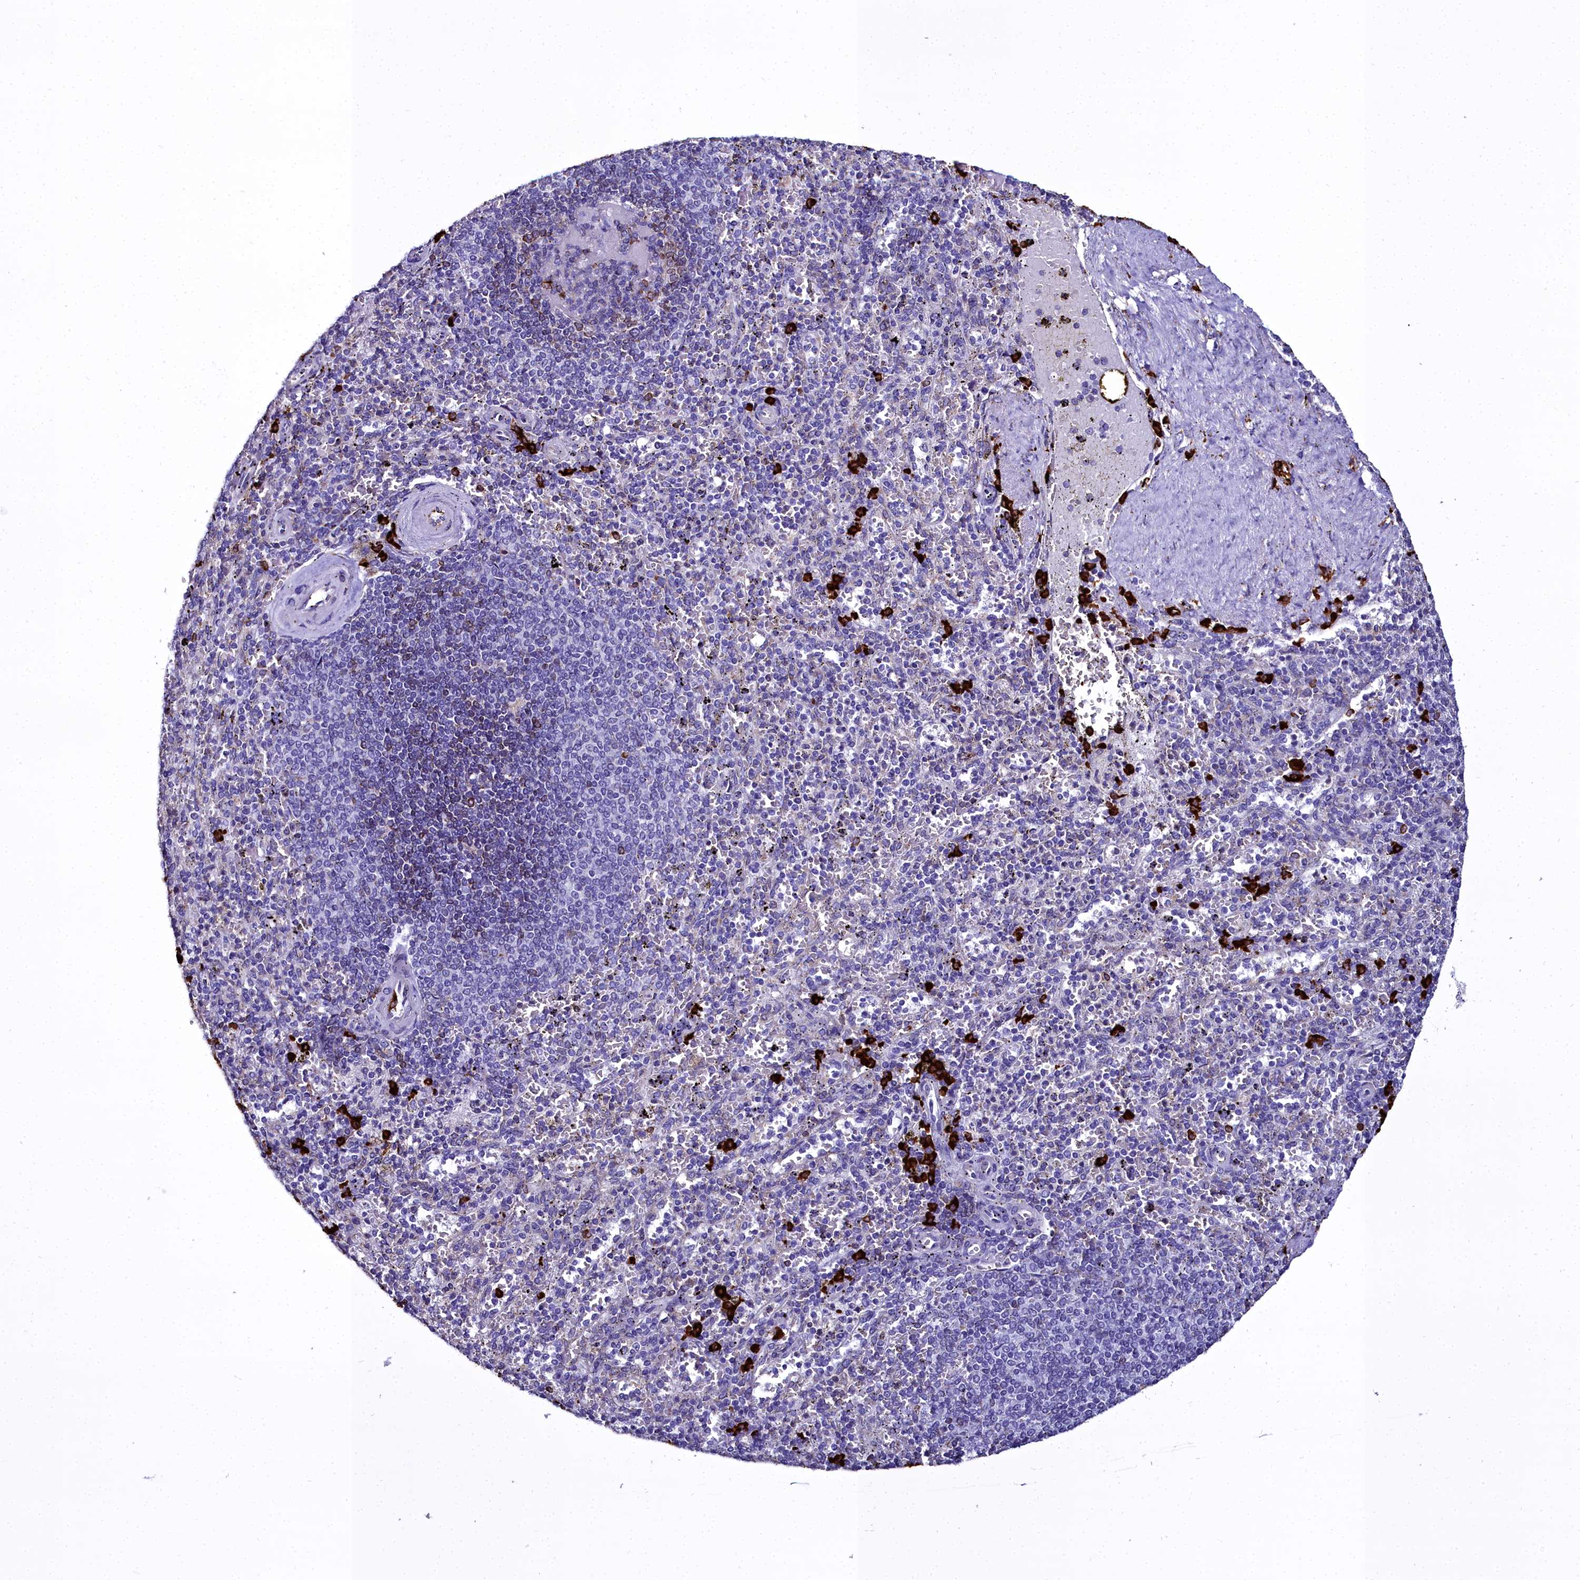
{"staining": {"intensity": "strong", "quantity": "<25%", "location": "cytoplasmic/membranous"}, "tissue": "spleen", "cell_type": "Cells in red pulp", "image_type": "normal", "snomed": [{"axis": "morphology", "description": "Normal tissue, NOS"}, {"axis": "topography", "description": "Spleen"}], "caption": "Cells in red pulp exhibit medium levels of strong cytoplasmic/membranous expression in about <25% of cells in normal spleen.", "gene": "TXNDC5", "patient": {"sex": "male", "age": 82}}